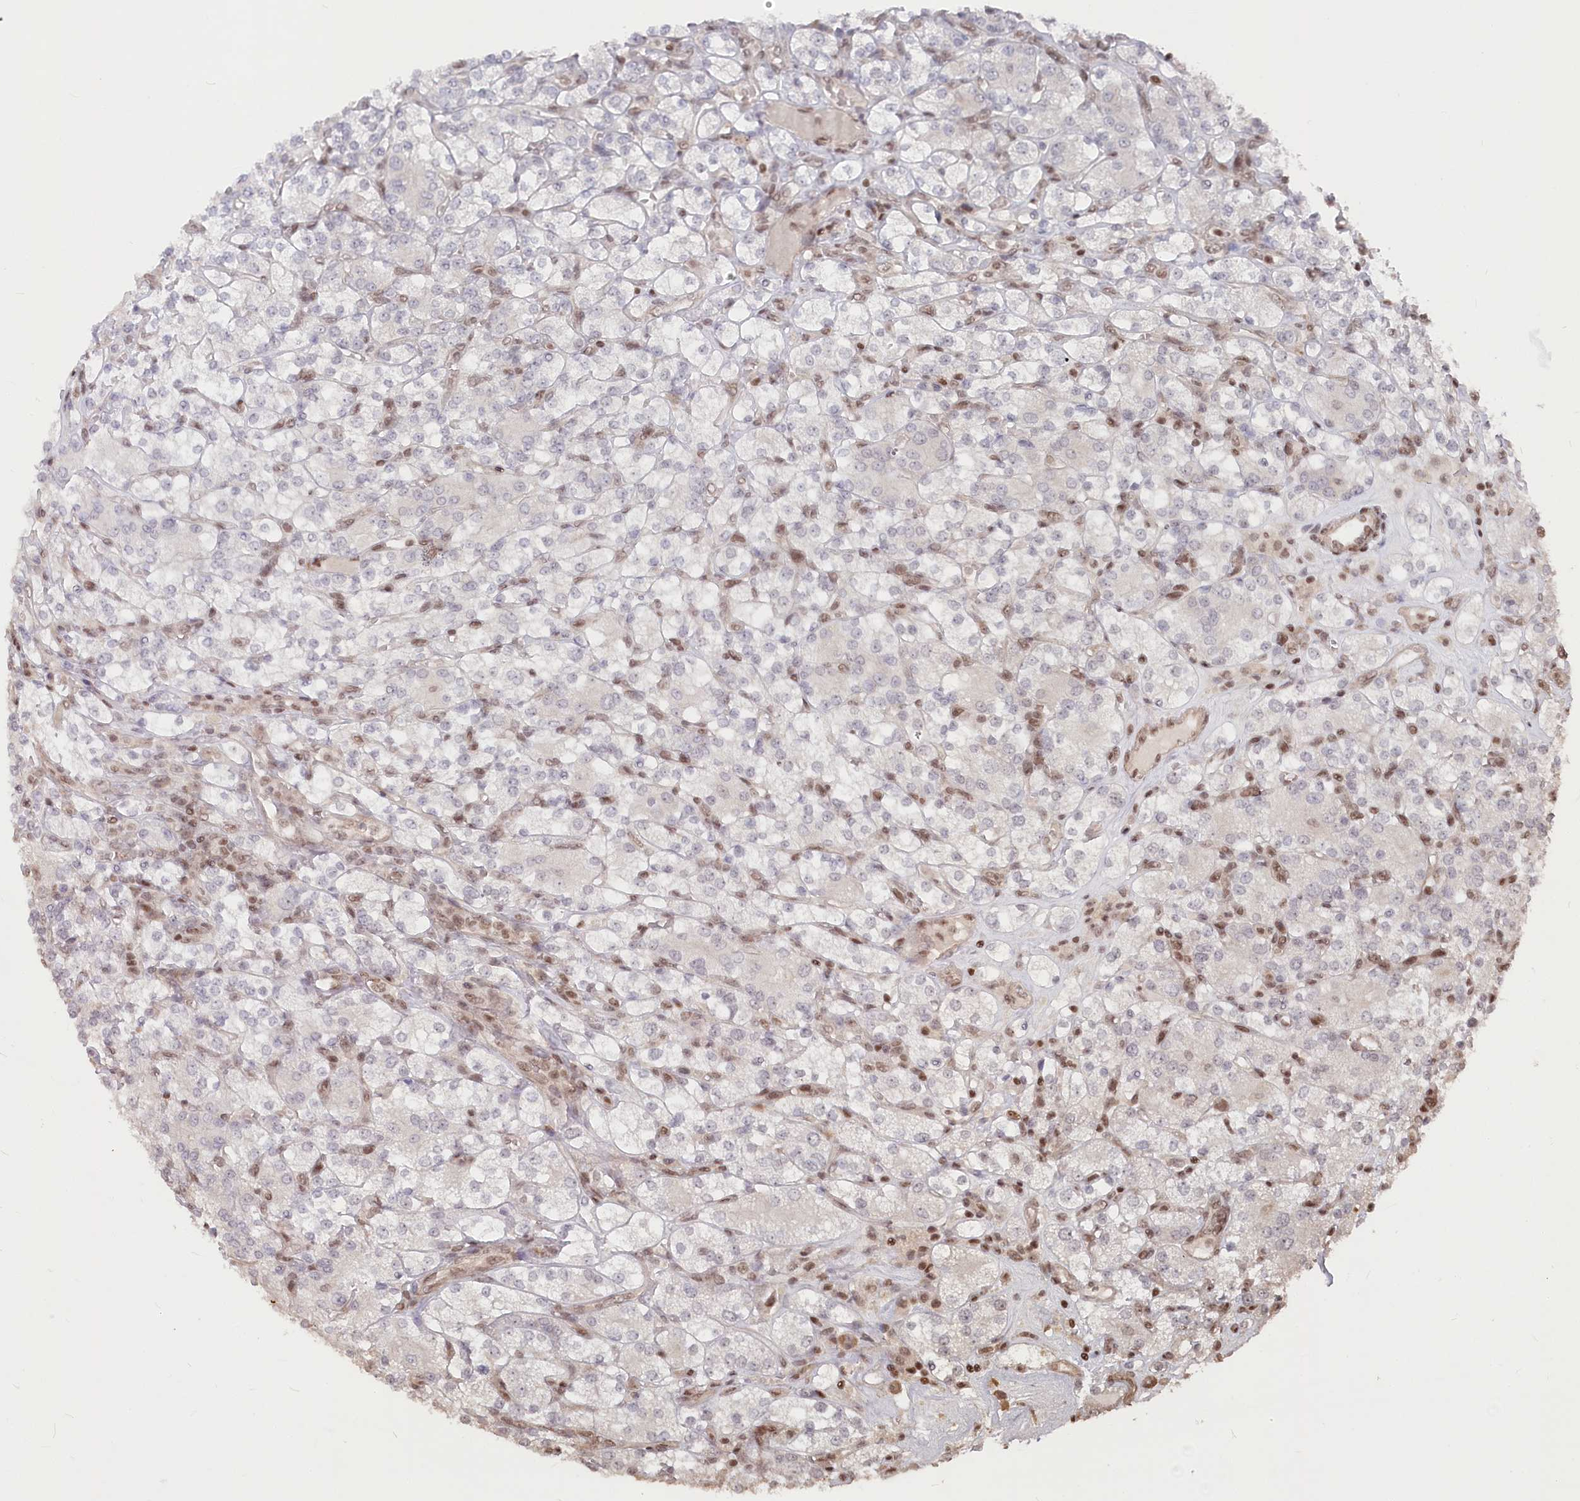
{"staining": {"intensity": "negative", "quantity": "none", "location": "none"}, "tissue": "renal cancer", "cell_type": "Tumor cells", "image_type": "cancer", "snomed": [{"axis": "morphology", "description": "Adenocarcinoma, NOS"}, {"axis": "topography", "description": "Kidney"}], "caption": "The IHC micrograph has no significant expression in tumor cells of renal adenocarcinoma tissue.", "gene": "CGGBP1", "patient": {"sex": "male", "age": 77}}